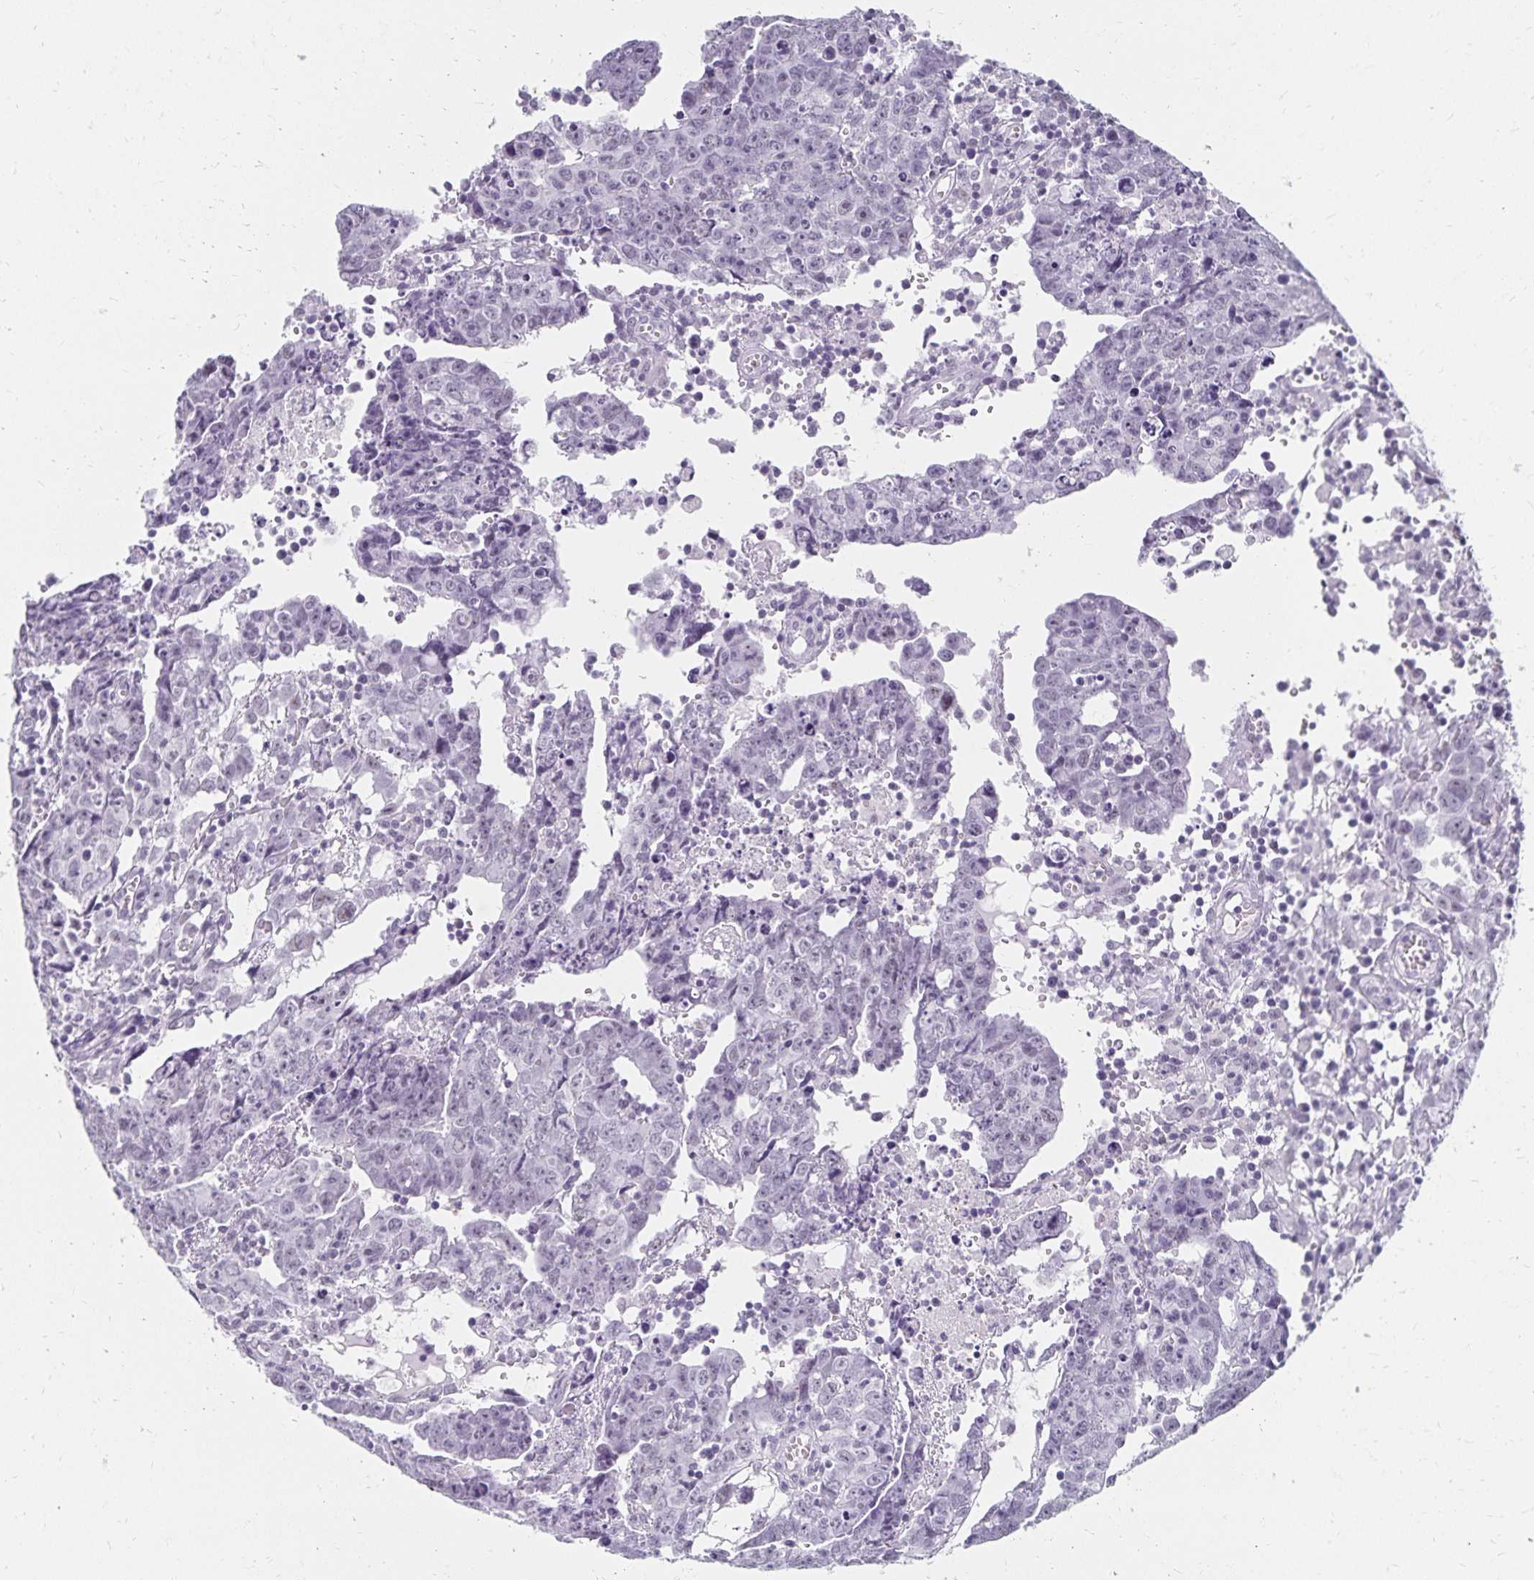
{"staining": {"intensity": "negative", "quantity": "none", "location": "none"}, "tissue": "testis cancer", "cell_type": "Tumor cells", "image_type": "cancer", "snomed": [{"axis": "morphology", "description": "Carcinoma, Embryonal, NOS"}, {"axis": "topography", "description": "Testis"}], "caption": "The histopathology image reveals no staining of tumor cells in testis cancer (embryonal carcinoma). (IHC, brightfield microscopy, high magnification).", "gene": "C20orf85", "patient": {"sex": "male", "age": 22}}